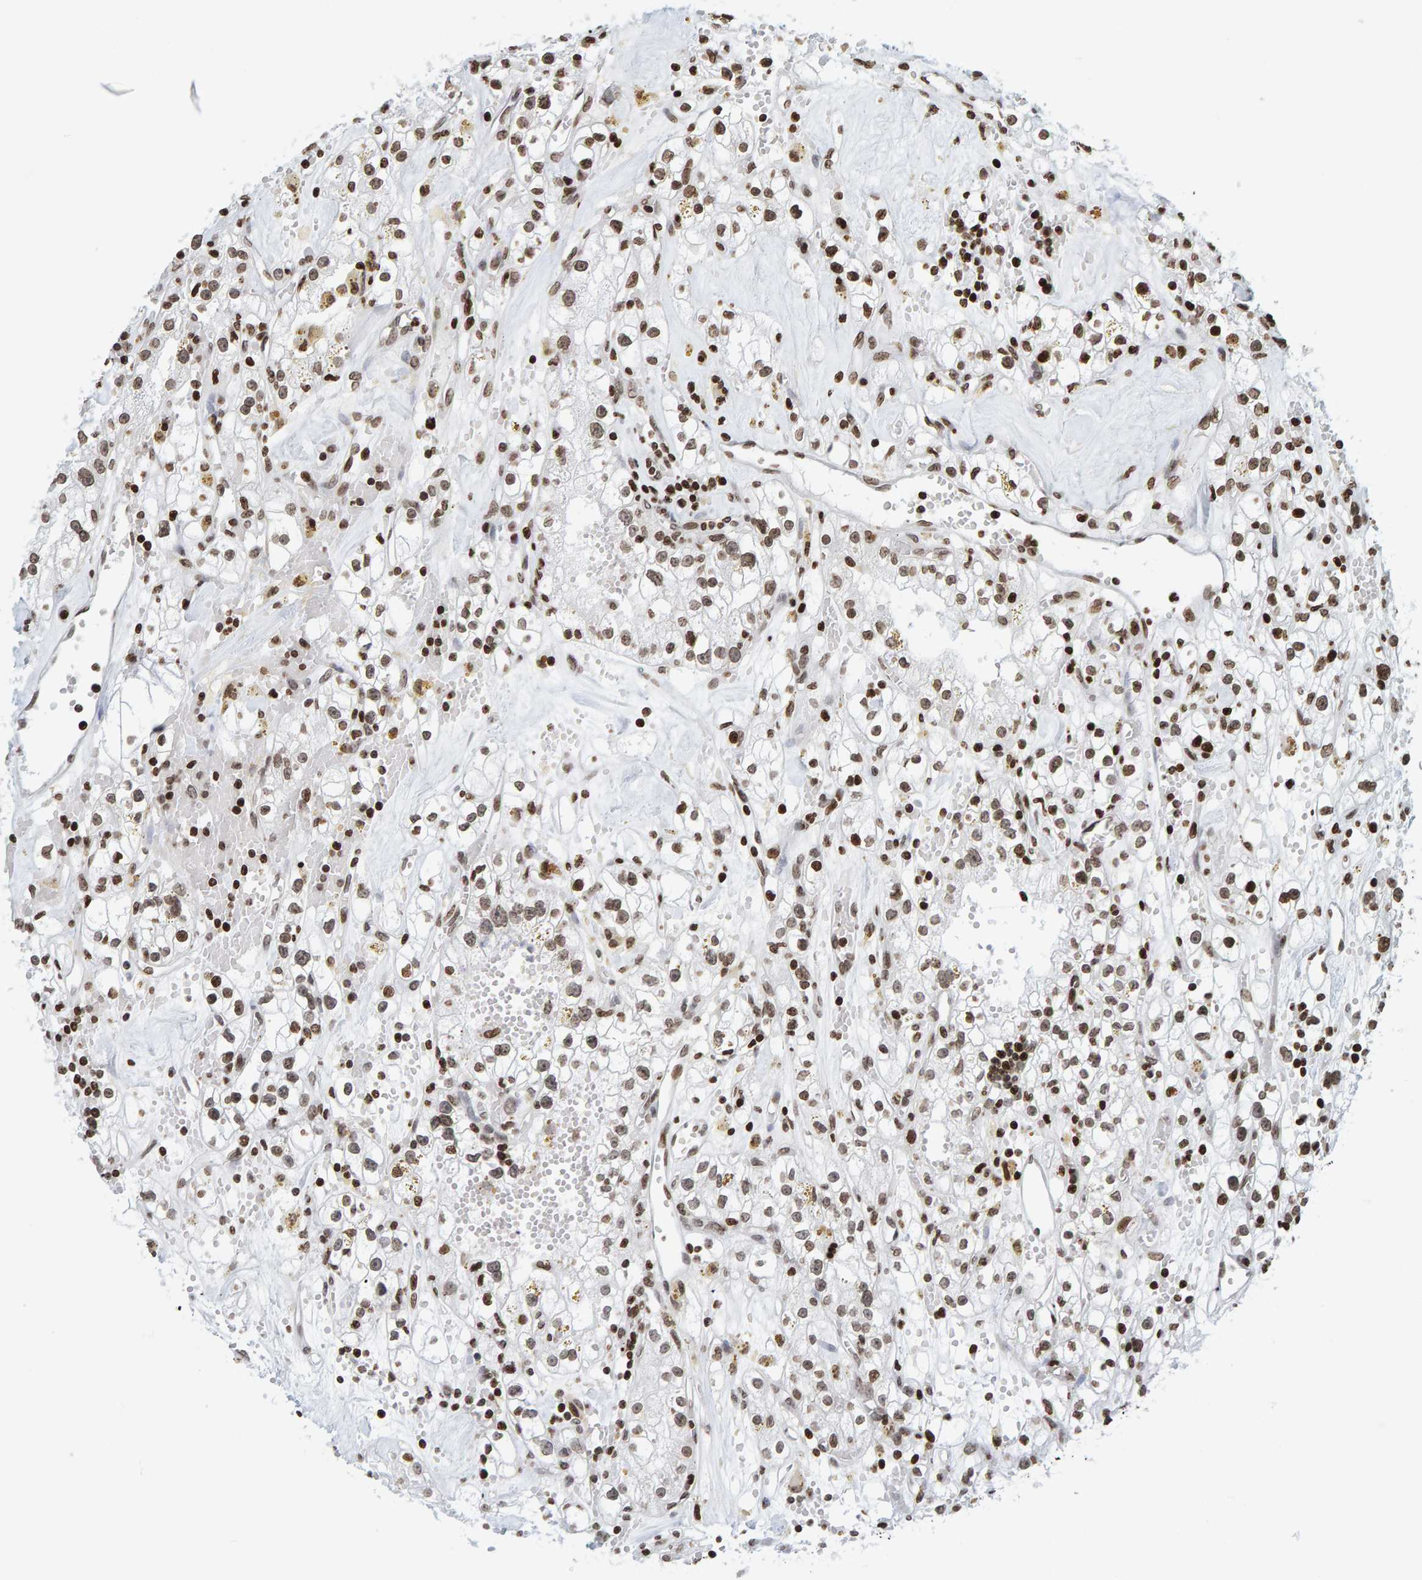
{"staining": {"intensity": "strong", "quantity": ">75%", "location": "nuclear"}, "tissue": "renal cancer", "cell_type": "Tumor cells", "image_type": "cancer", "snomed": [{"axis": "morphology", "description": "Adenocarcinoma, NOS"}, {"axis": "topography", "description": "Kidney"}], "caption": "Protein staining of renal cancer tissue shows strong nuclear staining in approximately >75% of tumor cells.", "gene": "BRF2", "patient": {"sex": "male", "age": 56}}